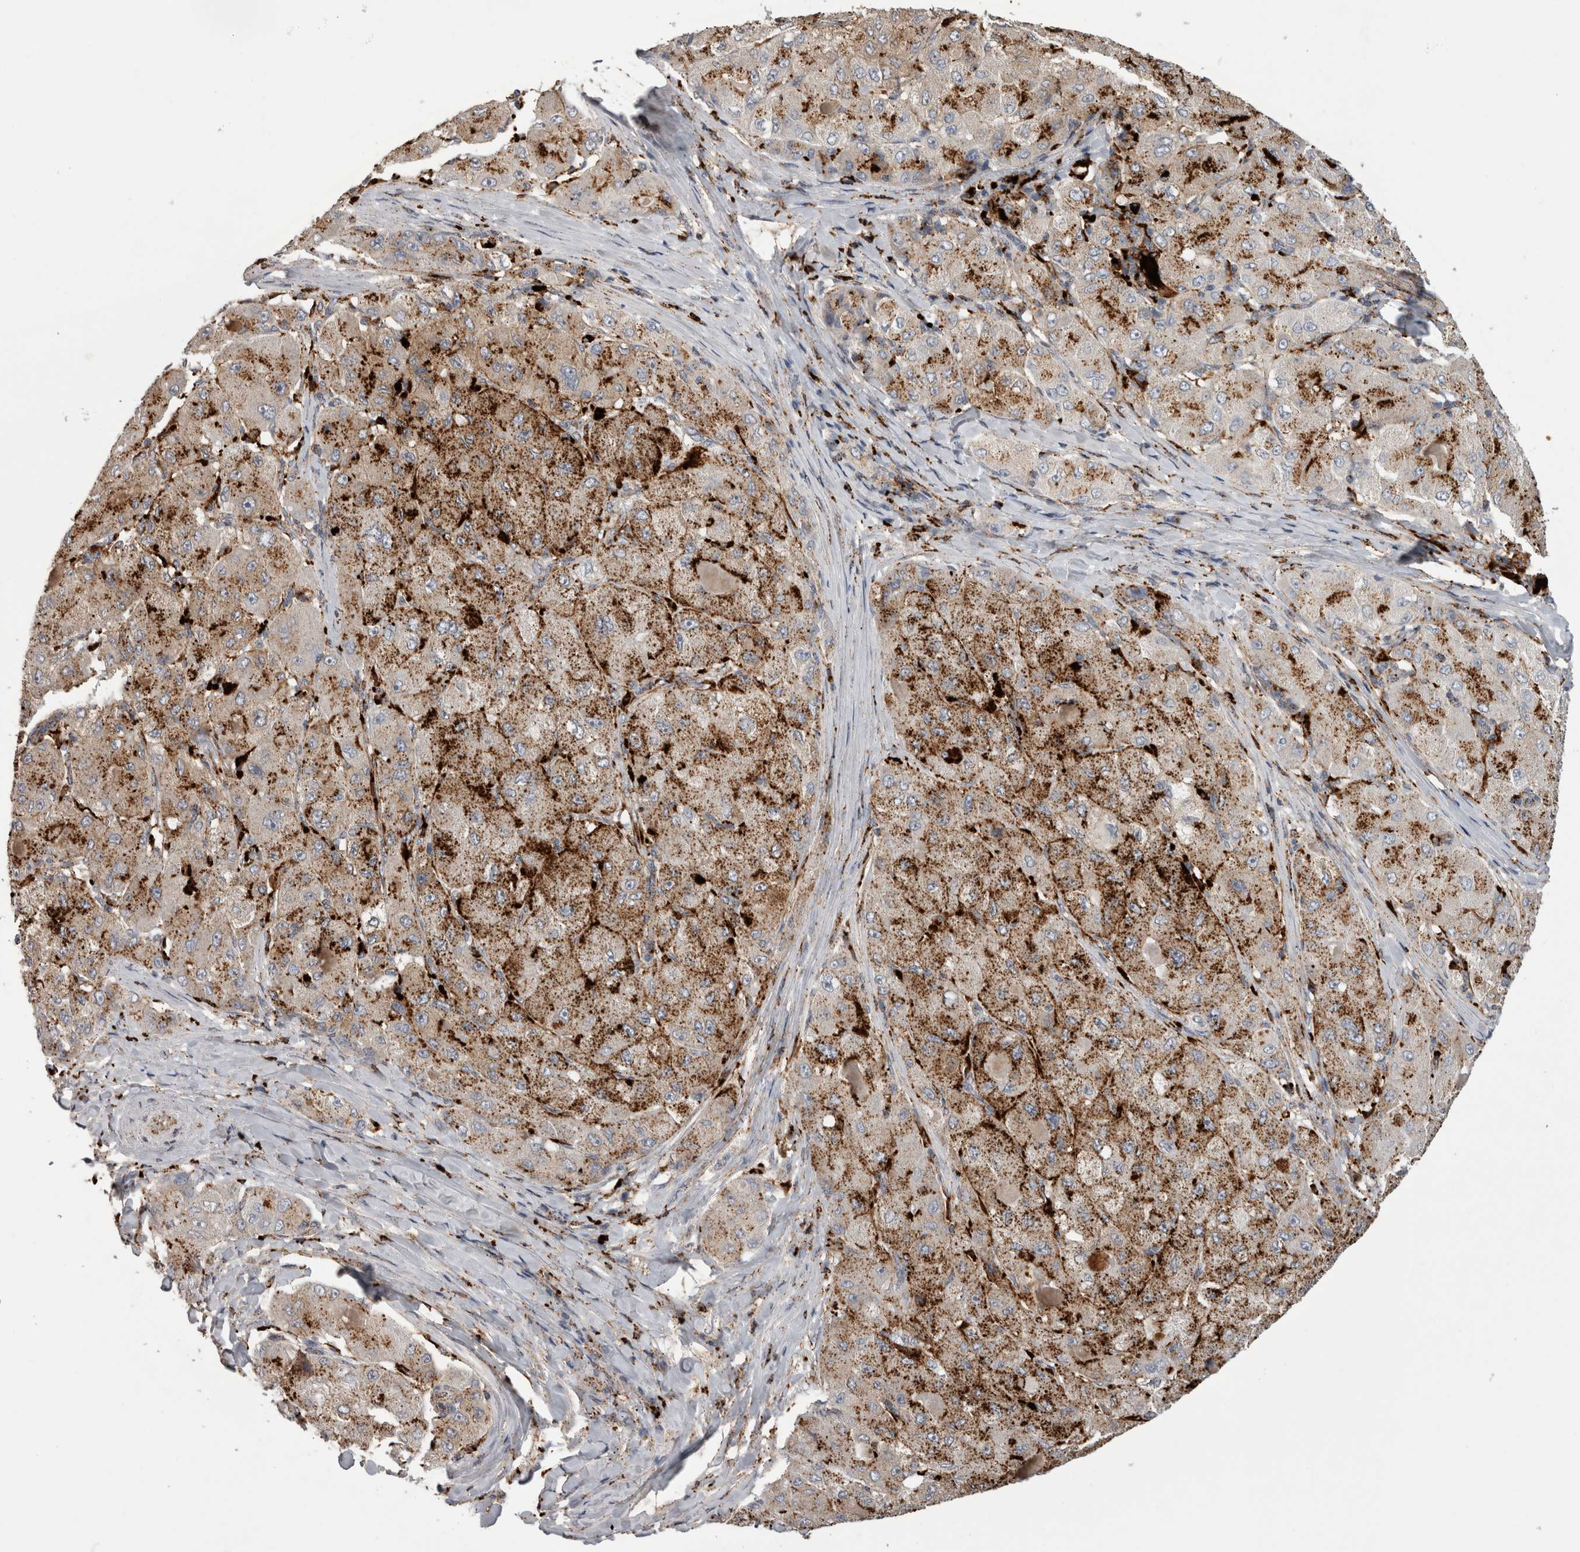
{"staining": {"intensity": "strong", "quantity": ">75%", "location": "cytoplasmic/membranous"}, "tissue": "liver cancer", "cell_type": "Tumor cells", "image_type": "cancer", "snomed": [{"axis": "morphology", "description": "Carcinoma, Hepatocellular, NOS"}, {"axis": "topography", "description": "Liver"}], "caption": "The histopathology image exhibits staining of hepatocellular carcinoma (liver), revealing strong cytoplasmic/membranous protein positivity (brown color) within tumor cells.", "gene": "CTSZ", "patient": {"sex": "male", "age": 80}}